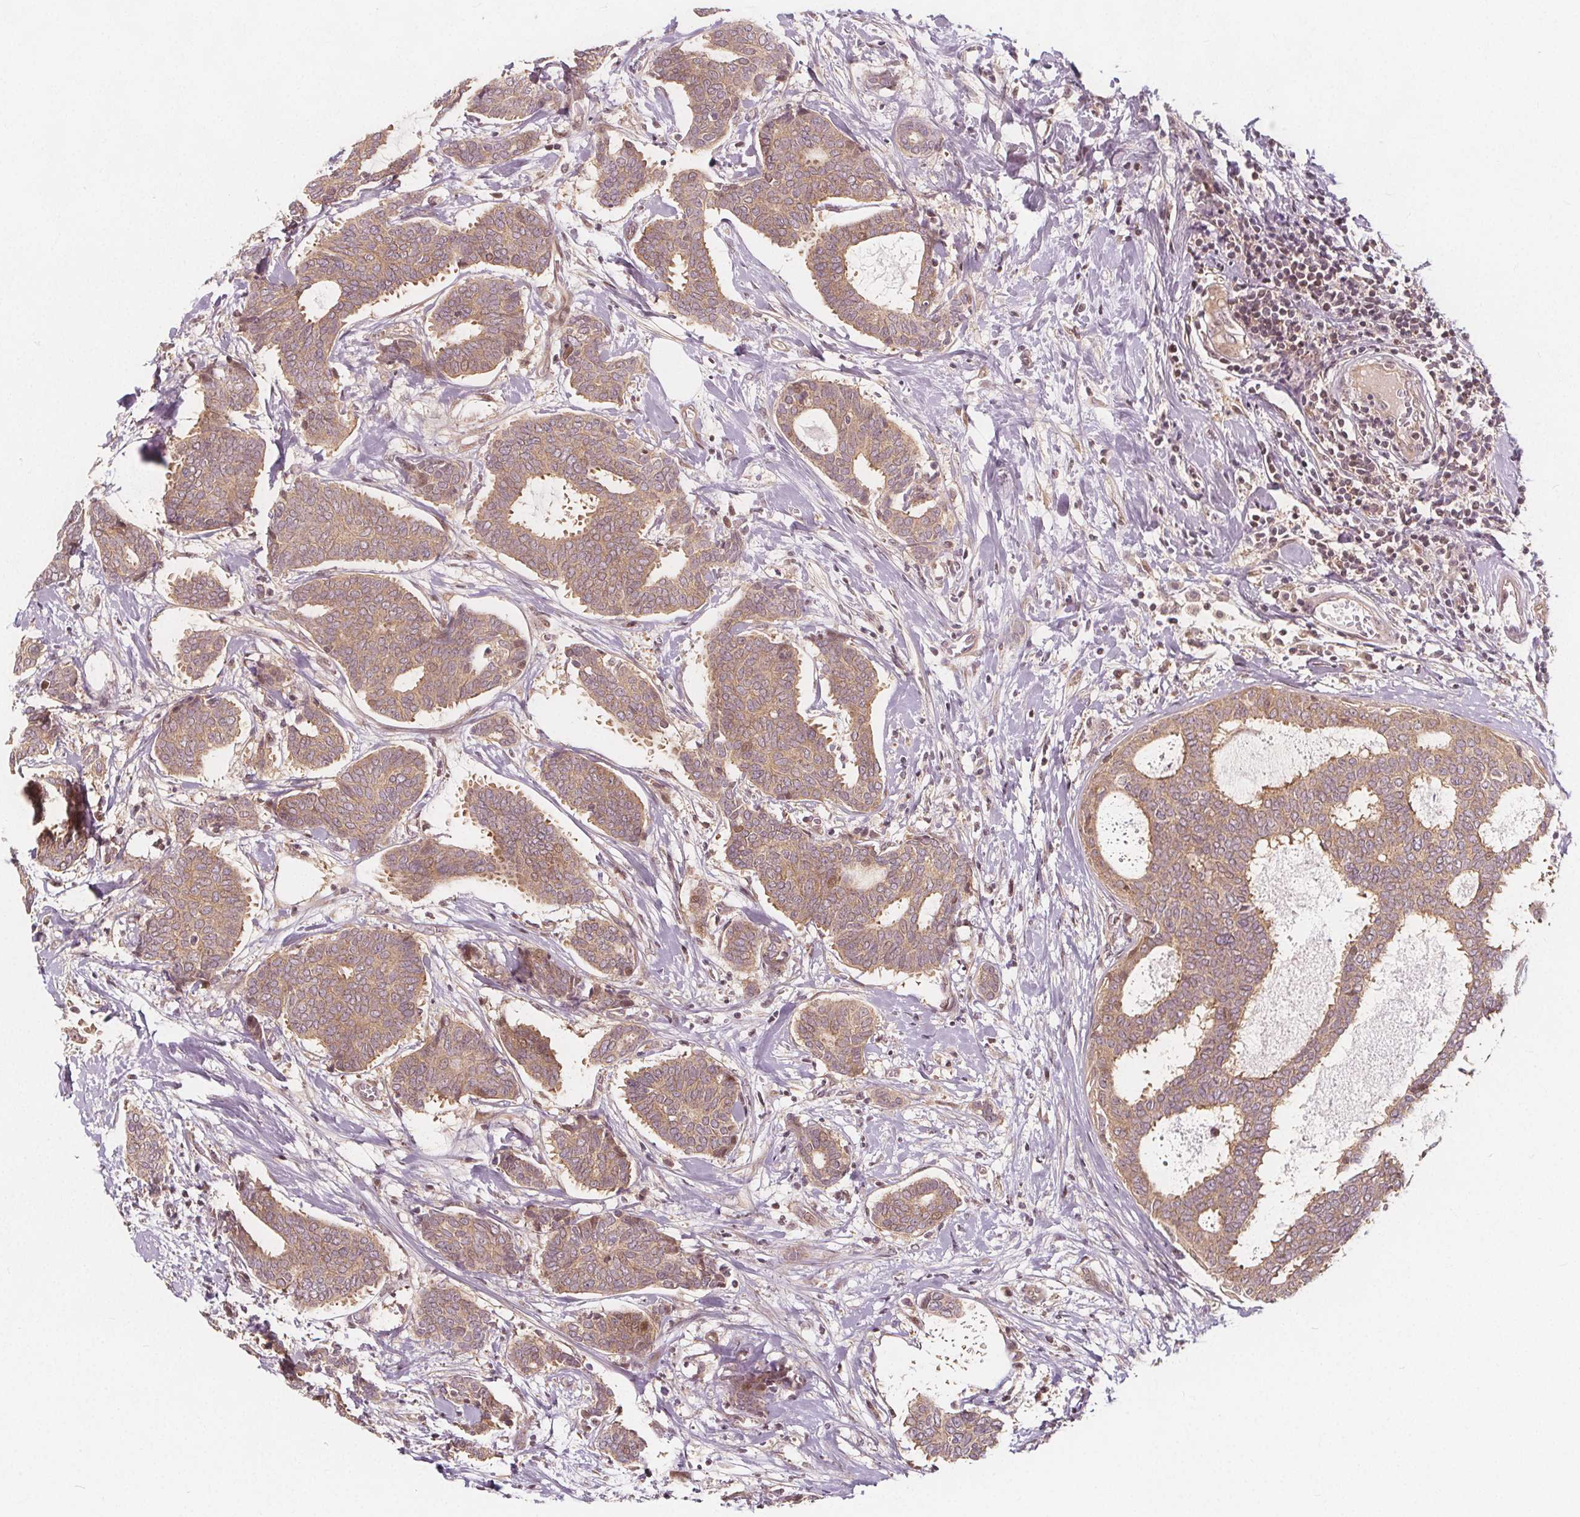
{"staining": {"intensity": "weak", "quantity": ">75%", "location": "cytoplasmic/membranous"}, "tissue": "breast cancer", "cell_type": "Tumor cells", "image_type": "cancer", "snomed": [{"axis": "morphology", "description": "Intraductal carcinoma, in situ"}, {"axis": "morphology", "description": "Duct carcinoma"}, {"axis": "morphology", "description": "Lobular carcinoma, in situ"}, {"axis": "topography", "description": "Breast"}], "caption": "DAB immunohistochemical staining of breast intraductal carcinoma,  in situ reveals weak cytoplasmic/membranous protein positivity in approximately >75% of tumor cells.", "gene": "AKT1S1", "patient": {"sex": "female", "age": 44}}